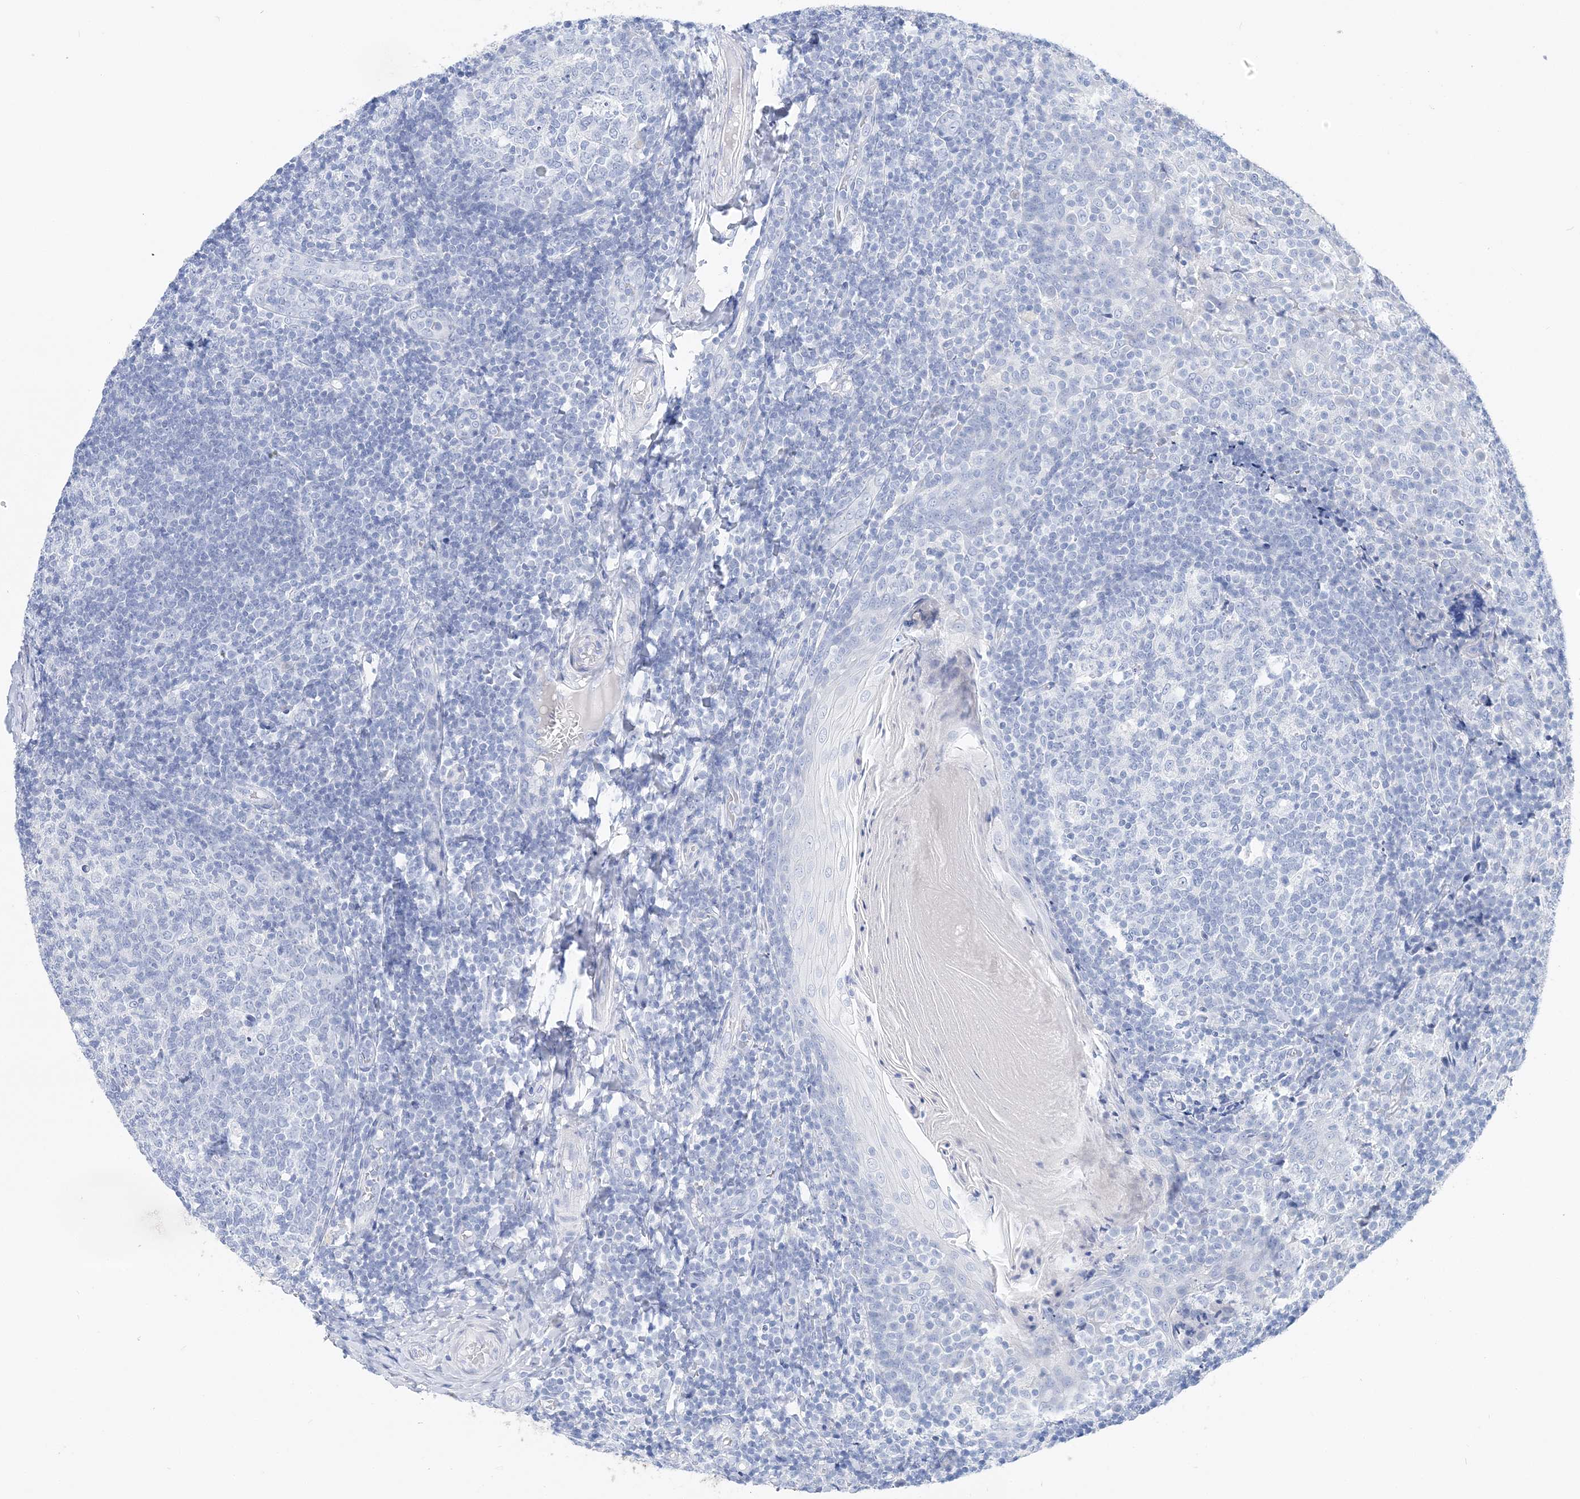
{"staining": {"intensity": "negative", "quantity": "none", "location": "none"}, "tissue": "tonsil", "cell_type": "Germinal center cells", "image_type": "normal", "snomed": [{"axis": "morphology", "description": "Normal tissue, NOS"}, {"axis": "topography", "description": "Tonsil"}], "caption": "This is a micrograph of IHC staining of unremarkable tonsil, which shows no positivity in germinal center cells. The staining was performed using DAB to visualize the protein expression in brown, while the nuclei were stained in blue with hematoxylin (Magnification: 20x).", "gene": "TSPYL6", "patient": {"sex": "female", "age": 19}}